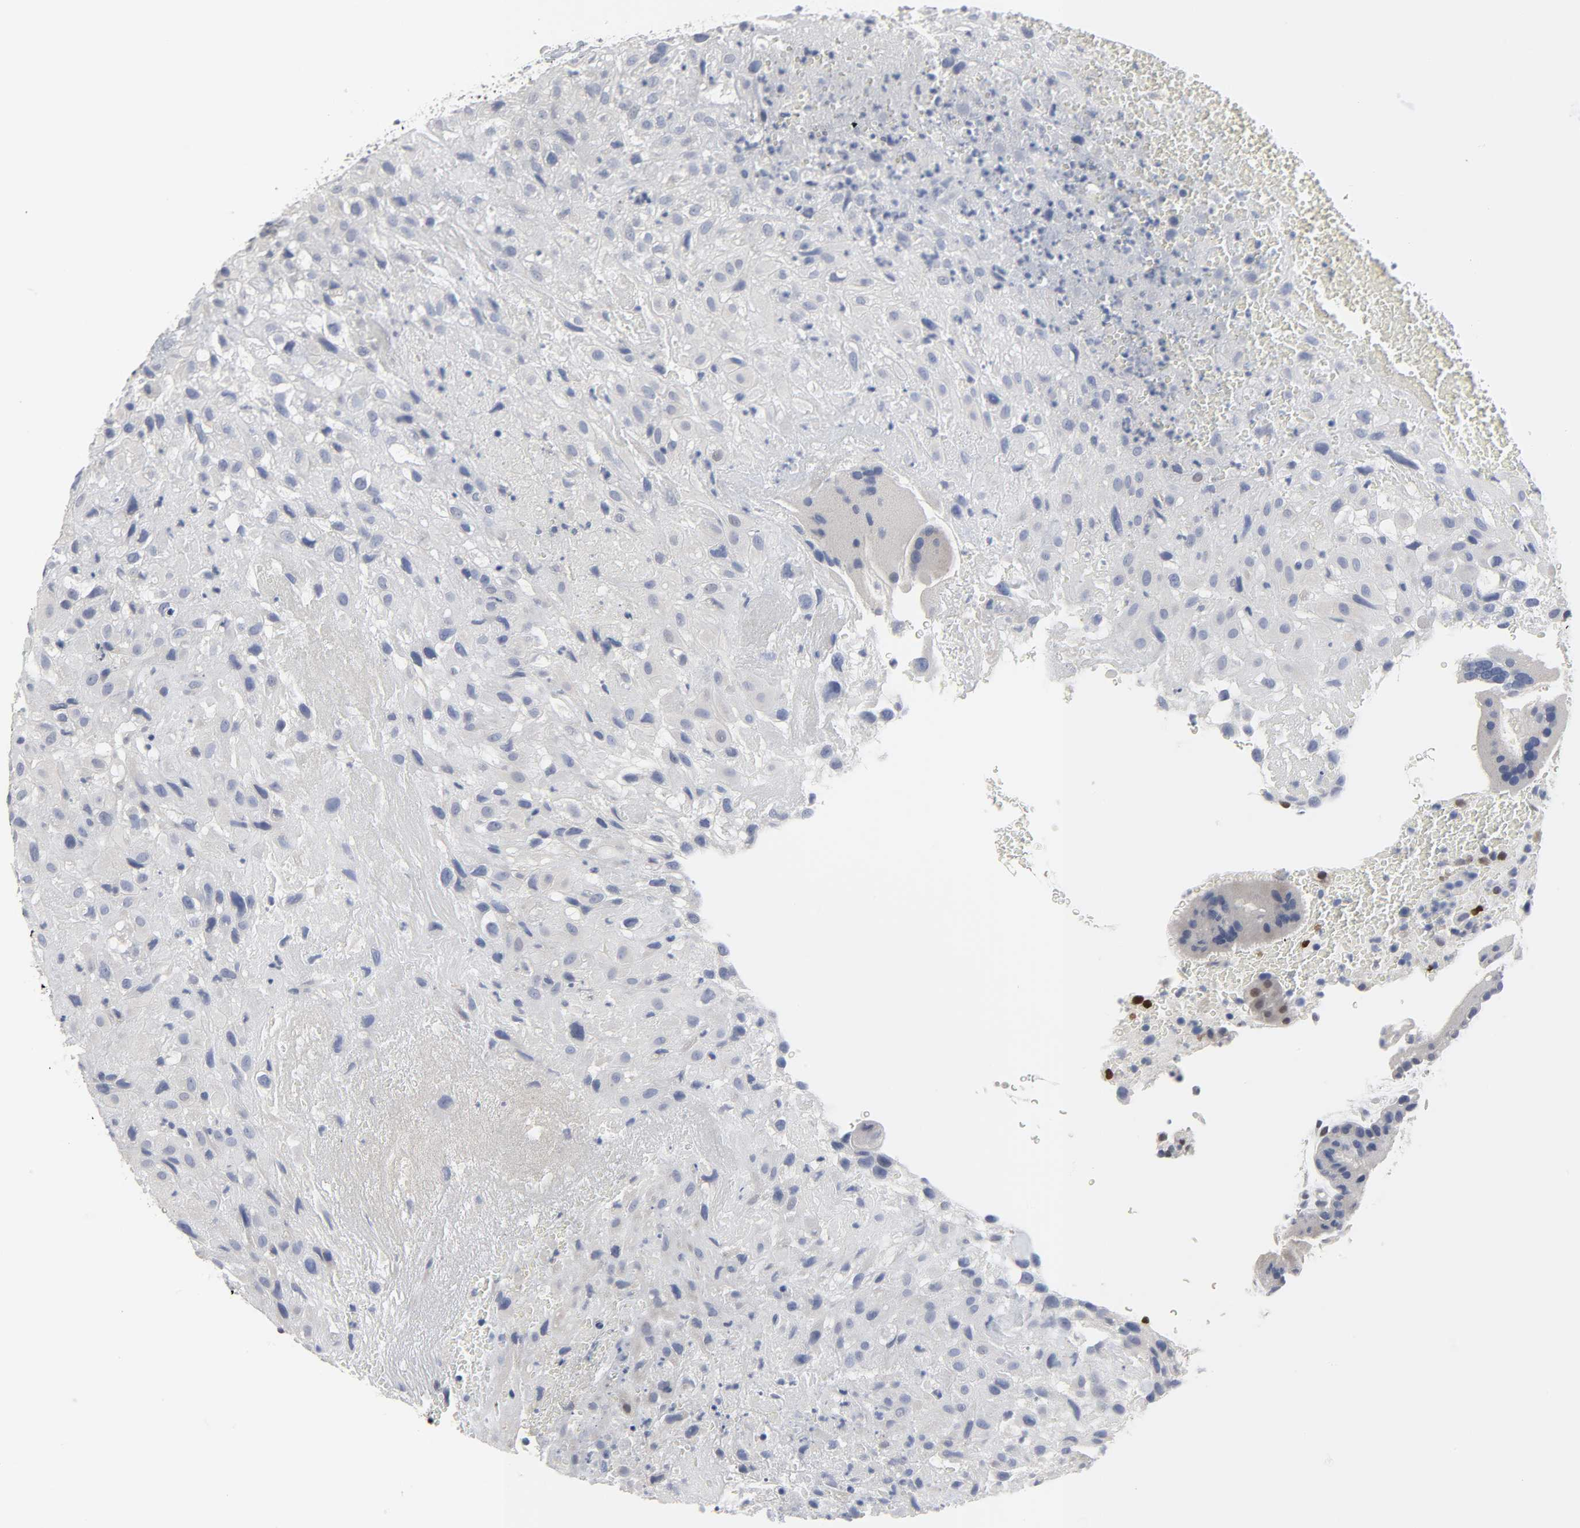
{"staining": {"intensity": "negative", "quantity": "none", "location": "none"}, "tissue": "placenta", "cell_type": "Decidual cells", "image_type": "normal", "snomed": [{"axis": "morphology", "description": "Normal tissue, NOS"}, {"axis": "topography", "description": "Placenta"}], "caption": "Placenta stained for a protein using immunohistochemistry demonstrates no positivity decidual cells.", "gene": "SALL2", "patient": {"sex": "female", "age": 19}}